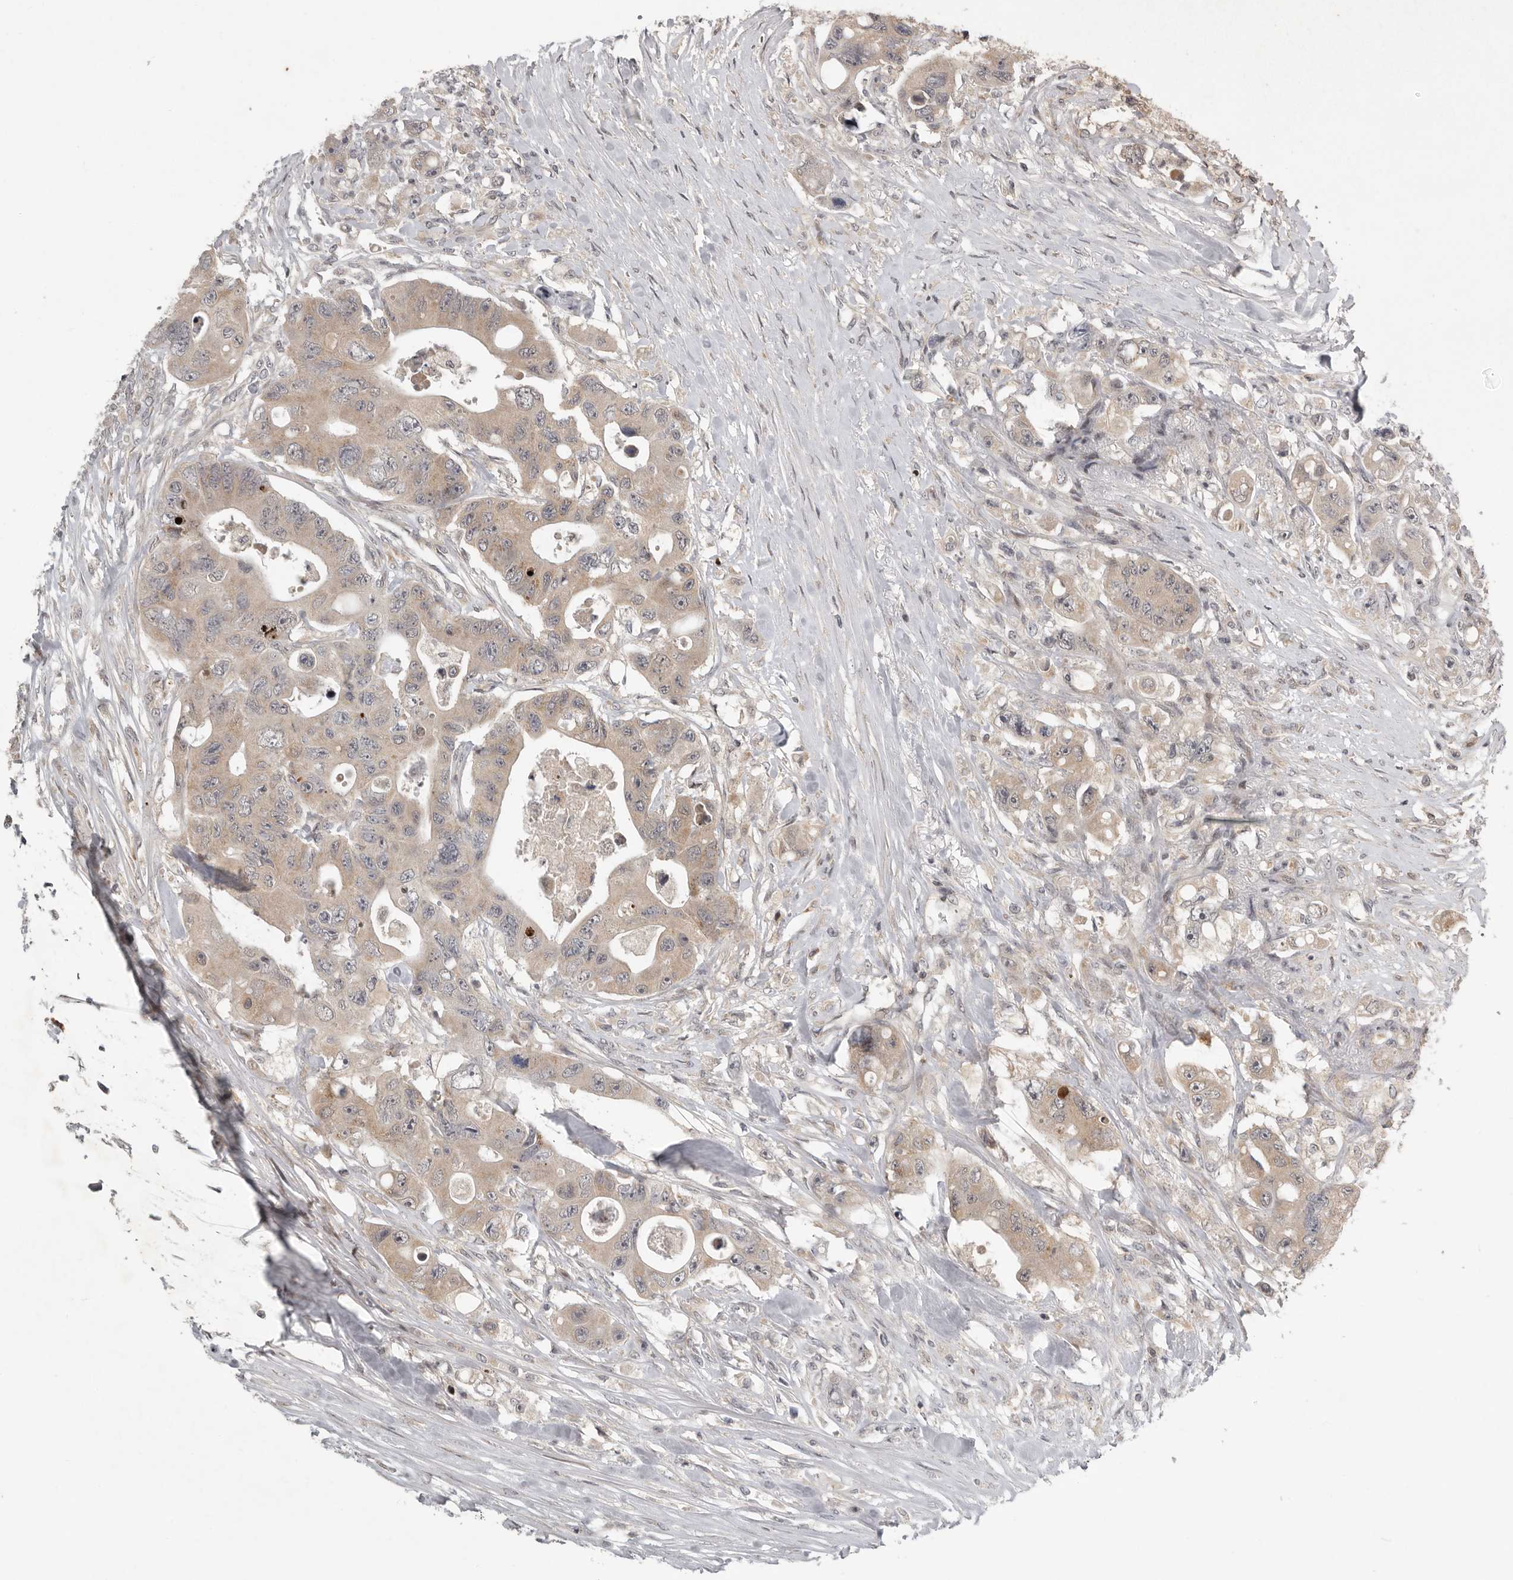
{"staining": {"intensity": "weak", "quantity": ">75%", "location": "nuclear"}, "tissue": "colorectal cancer", "cell_type": "Tumor cells", "image_type": "cancer", "snomed": [{"axis": "morphology", "description": "Adenocarcinoma, NOS"}, {"axis": "topography", "description": "Colon"}], "caption": "High-power microscopy captured an IHC photomicrograph of adenocarcinoma (colorectal), revealing weak nuclear staining in about >75% of tumor cells.", "gene": "RABIF", "patient": {"sex": "female", "age": 46}}